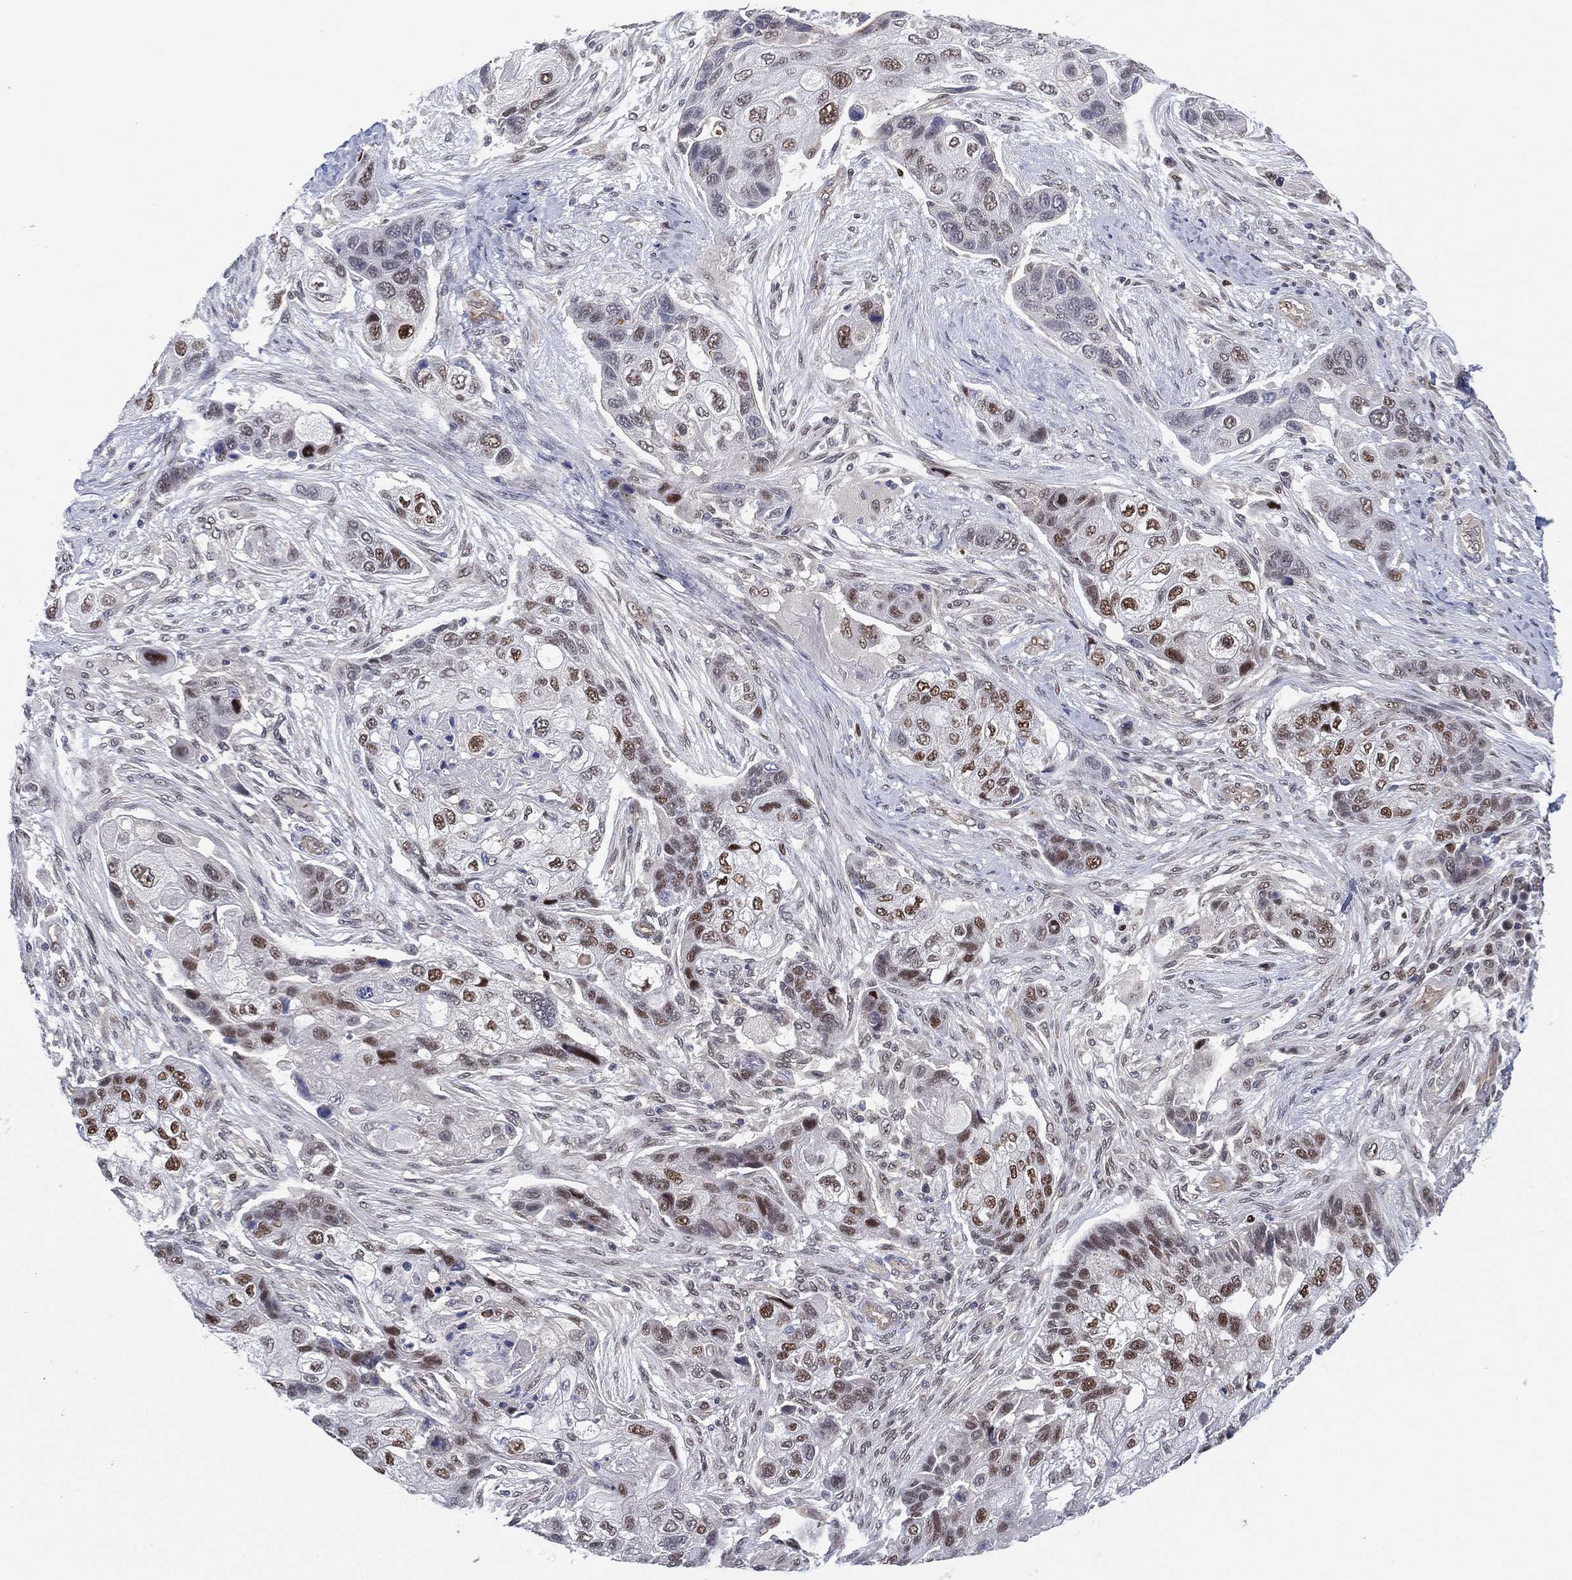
{"staining": {"intensity": "strong", "quantity": "<25%", "location": "nuclear"}, "tissue": "lung cancer", "cell_type": "Tumor cells", "image_type": "cancer", "snomed": [{"axis": "morphology", "description": "Squamous cell carcinoma, NOS"}, {"axis": "topography", "description": "Lung"}], "caption": "There is medium levels of strong nuclear positivity in tumor cells of lung cancer (squamous cell carcinoma), as demonstrated by immunohistochemical staining (brown color).", "gene": "GSE1", "patient": {"sex": "male", "age": 69}}